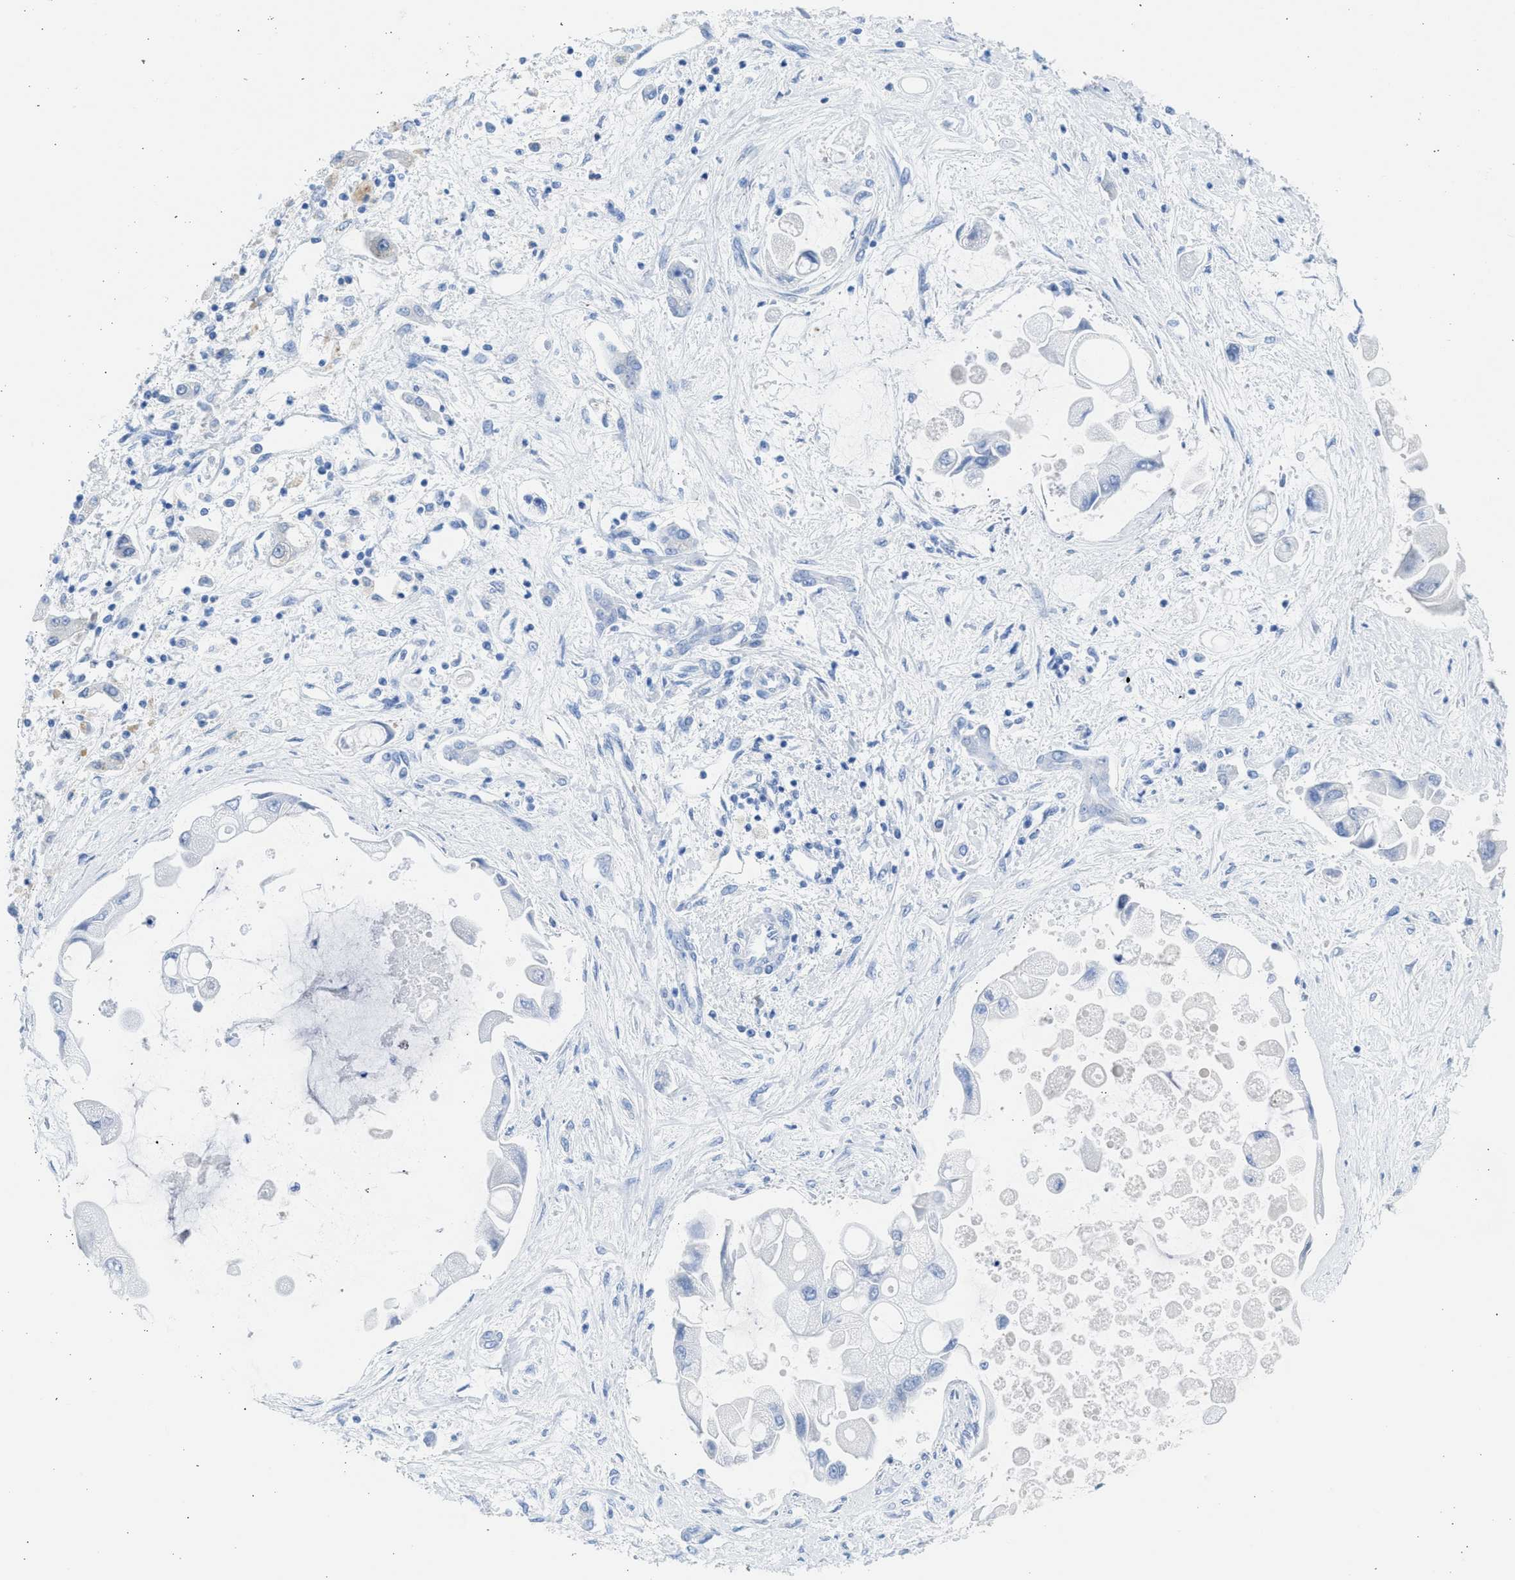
{"staining": {"intensity": "negative", "quantity": "none", "location": "none"}, "tissue": "liver cancer", "cell_type": "Tumor cells", "image_type": "cancer", "snomed": [{"axis": "morphology", "description": "Cholangiocarcinoma"}, {"axis": "topography", "description": "Liver"}], "caption": "This is an IHC histopathology image of human liver cancer. There is no positivity in tumor cells.", "gene": "SPATA3", "patient": {"sex": "male", "age": 50}}